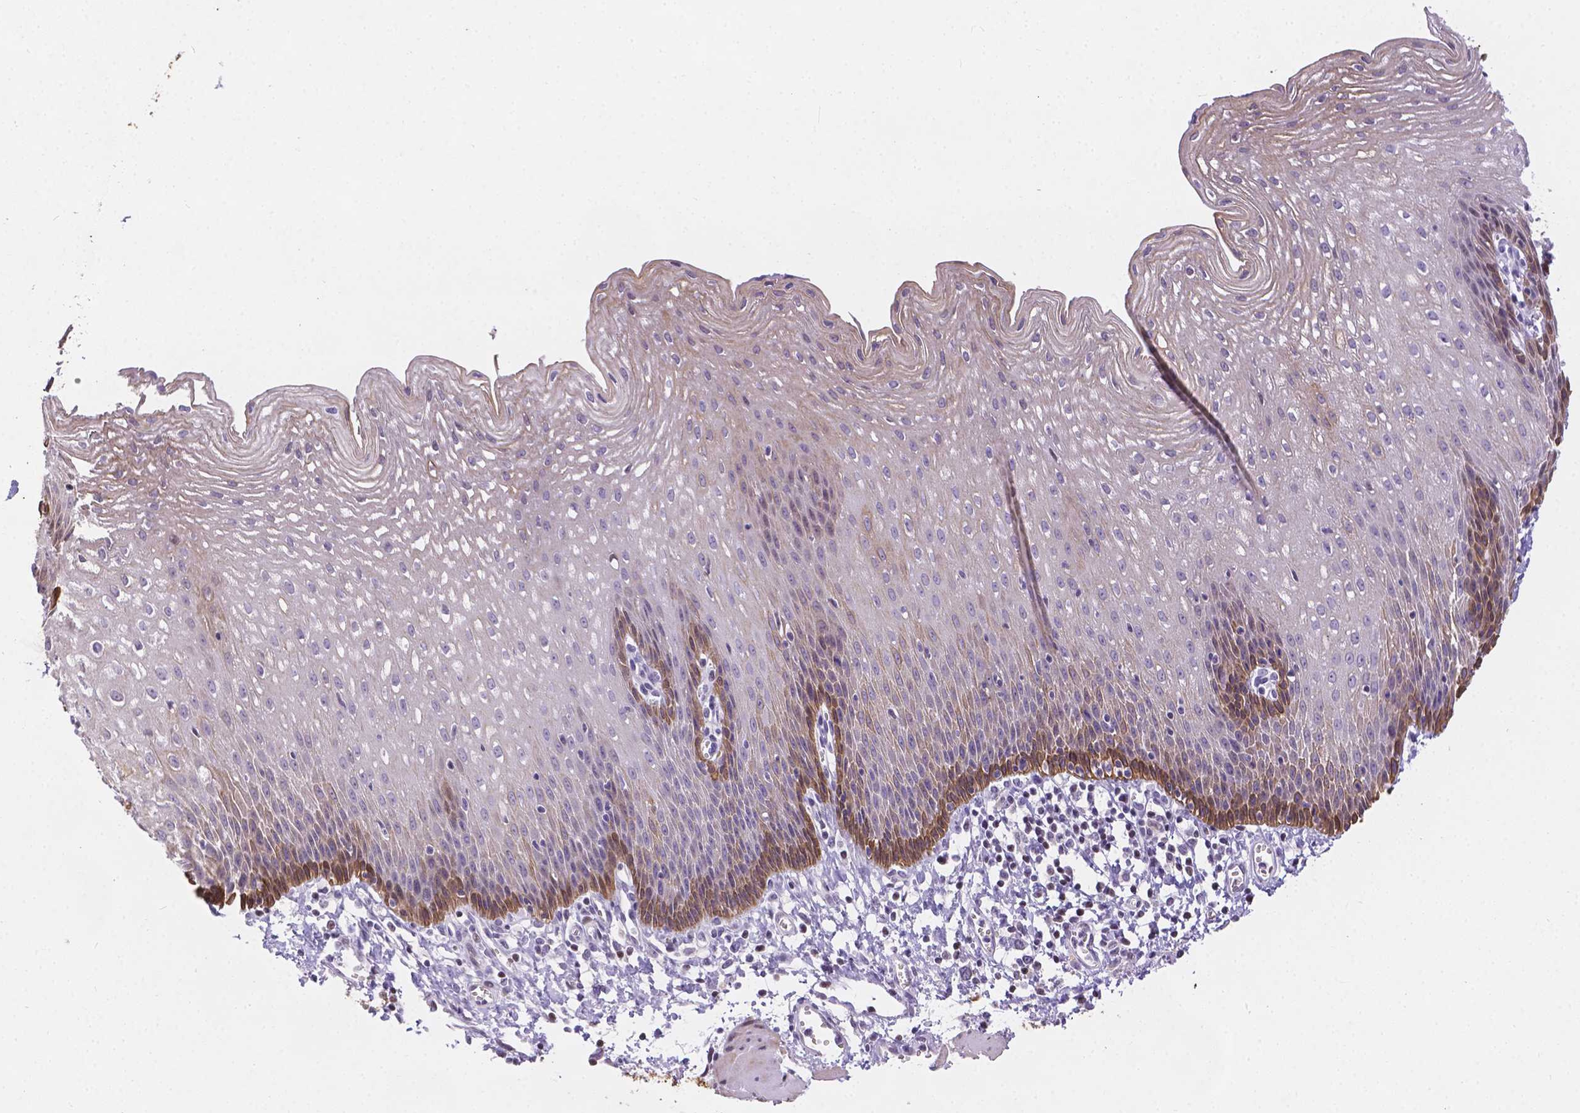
{"staining": {"intensity": "strong", "quantity": "<25%", "location": "cytoplasmic/membranous"}, "tissue": "esophagus", "cell_type": "Squamous epithelial cells", "image_type": "normal", "snomed": [{"axis": "morphology", "description": "Normal tissue, NOS"}, {"axis": "topography", "description": "Esophagus"}], "caption": "A high-resolution image shows immunohistochemistry (IHC) staining of unremarkable esophagus, which exhibits strong cytoplasmic/membranous expression in approximately <25% of squamous epithelial cells. Using DAB (brown) and hematoxylin (blue) stains, captured at high magnification using brightfield microscopy.", "gene": "DMWD", "patient": {"sex": "female", "age": 64}}